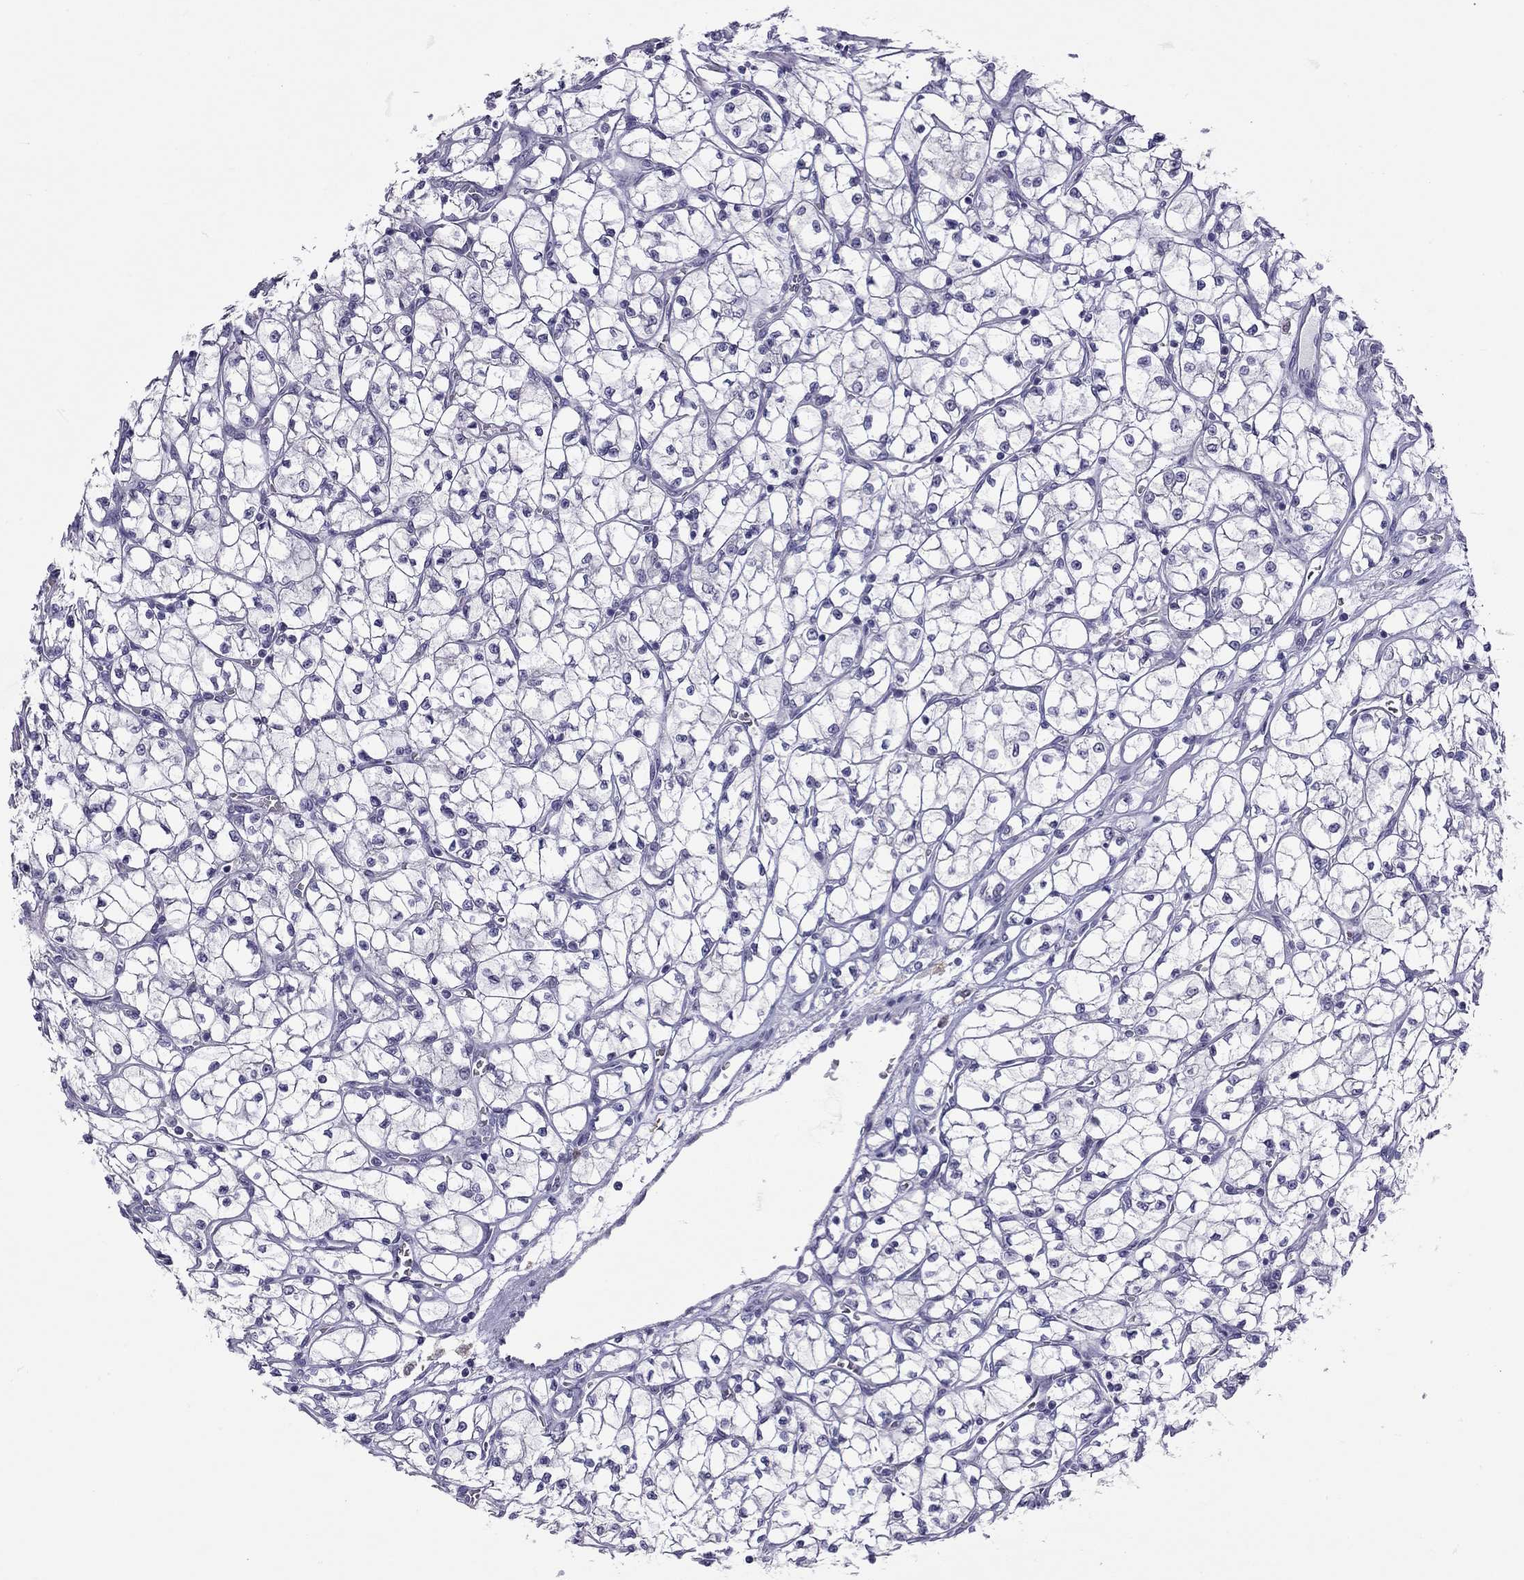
{"staining": {"intensity": "negative", "quantity": "none", "location": "none"}, "tissue": "renal cancer", "cell_type": "Tumor cells", "image_type": "cancer", "snomed": [{"axis": "morphology", "description": "Adenocarcinoma, NOS"}, {"axis": "topography", "description": "Kidney"}], "caption": "A high-resolution micrograph shows IHC staining of adenocarcinoma (renal), which displays no significant expression in tumor cells.", "gene": "PPP1R3A", "patient": {"sex": "female", "age": 64}}